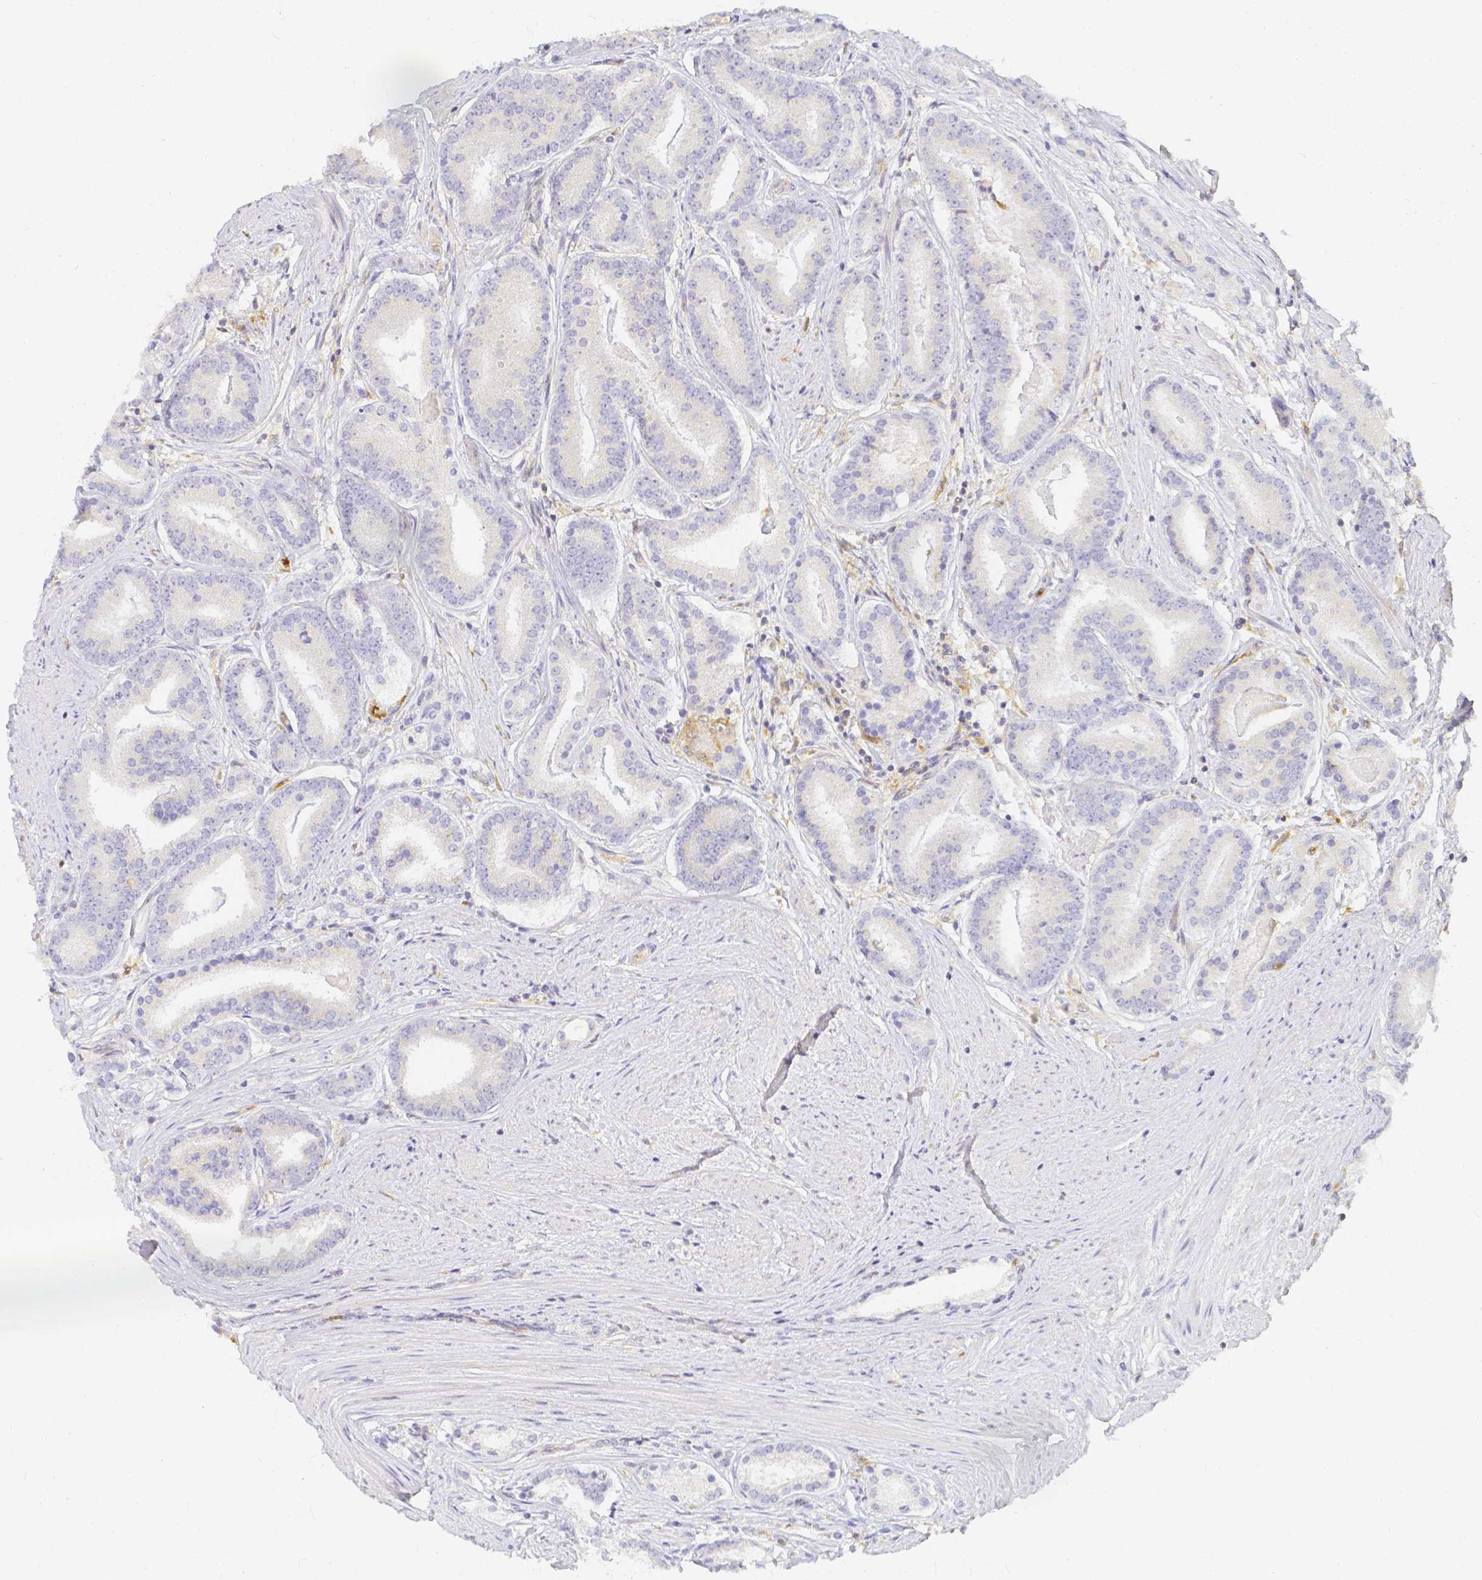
{"staining": {"intensity": "negative", "quantity": "none", "location": "none"}, "tissue": "prostate cancer", "cell_type": "Tumor cells", "image_type": "cancer", "snomed": [{"axis": "morphology", "description": "Adenocarcinoma, High grade"}, {"axis": "topography", "description": "Prostate"}], "caption": "Immunohistochemistry of human prostate cancer (high-grade adenocarcinoma) reveals no positivity in tumor cells.", "gene": "KCNH1", "patient": {"sex": "male", "age": 63}}